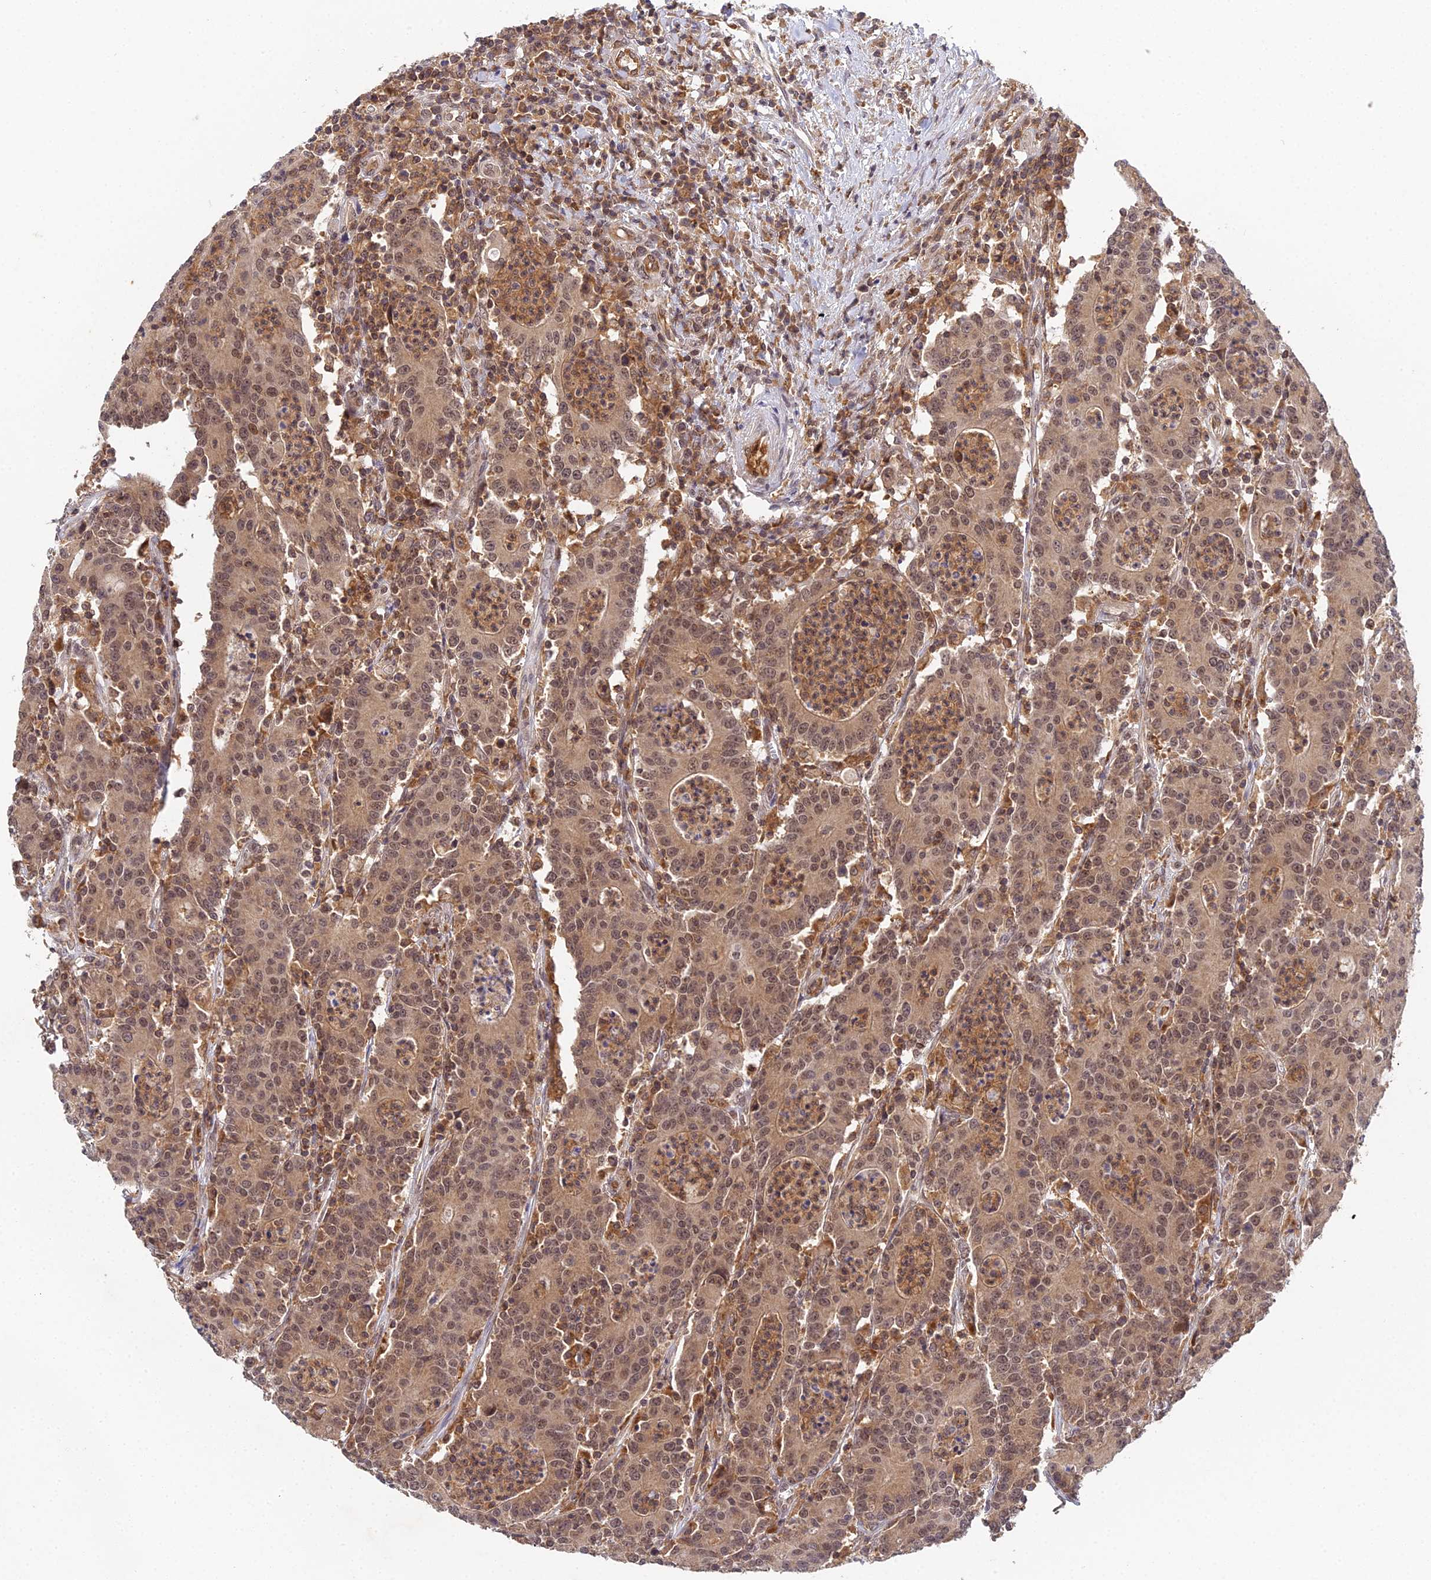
{"staining": {"intensity": "moderate", "quantity": ">75%", "location": "cytoplasmic/membranous,nuclear"}, "tissue": "colorectal cancer", "cell_type": "Tumor cells", "image_type": "cancer", "snomed": [{"axis": "morphology", "description": "Adenocarcinoma, NOS"}, {"axis": "topography", "description": "Colon"}], "caption": "Colorectal cancer was stained to show a protein in brown. There is medium levels of moderate cytoplasmic/membranous and nuclear staining in approximately >75% of tumor cells. (brown staining indicates protein expression, while blue staining denotes nuclei).", "gene": "TPRX1", "patient": {"sex": "male", "age": 83}}